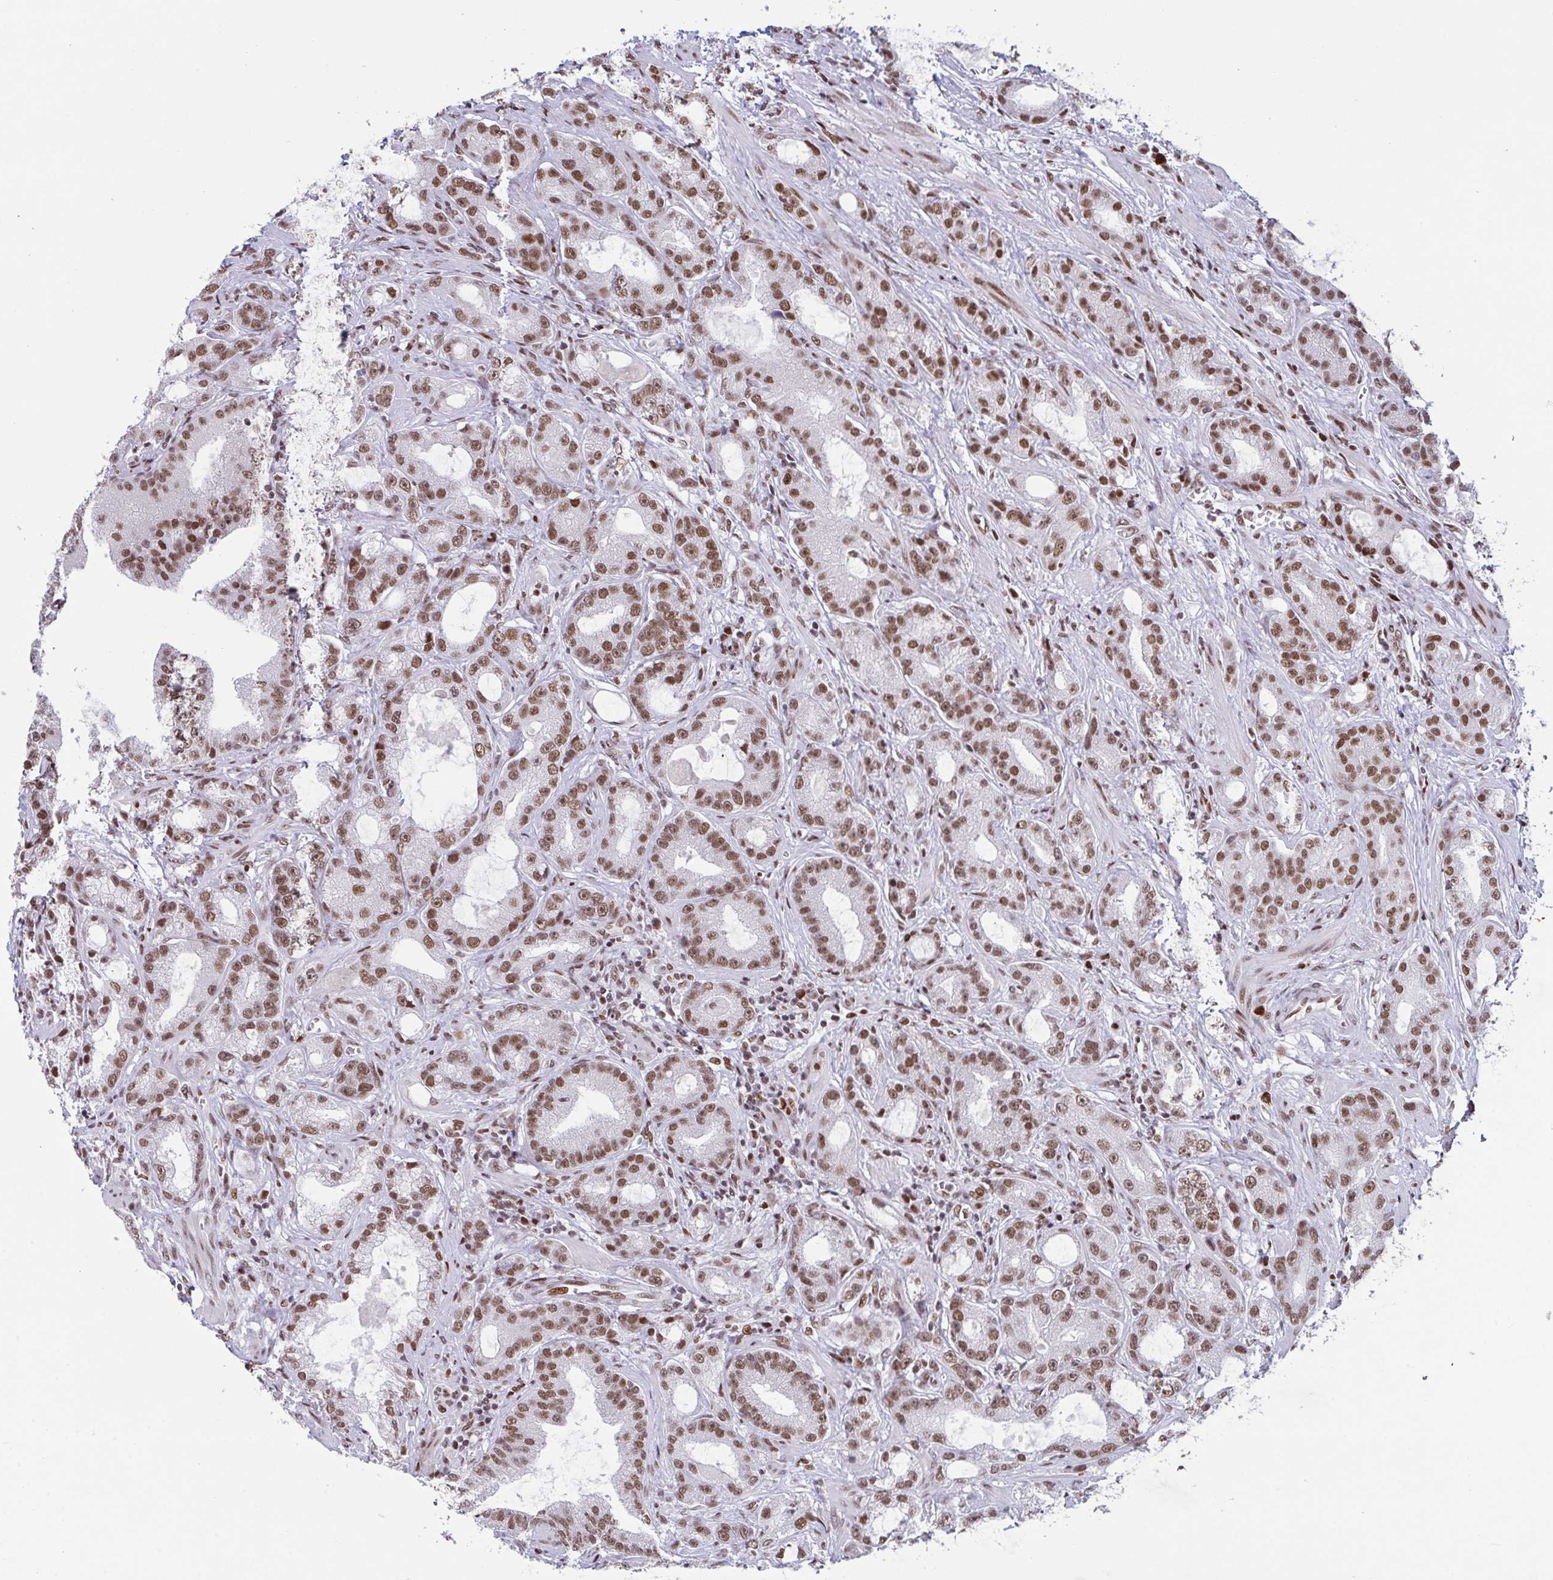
{"staining": {"intensity": "moderate", "quantity": ">75%", "location": "nuclear"}, "tissue": "prostate cancer", "cell_type": "Tumor cells", "image_type": "cancer", "snomed": [{"axis": "morphology", "description": "Adenocarcinoma, High grade"}, {"axis": "topography", "description": "Prostate"}], "caption": "High-power microscopy captured an IHC image of prostate cancer, revealing moderate nuclear positivity in about >75% of tumor cells.", "gene": "CLP1", "patient": {"sex": "male", "age": 65}}